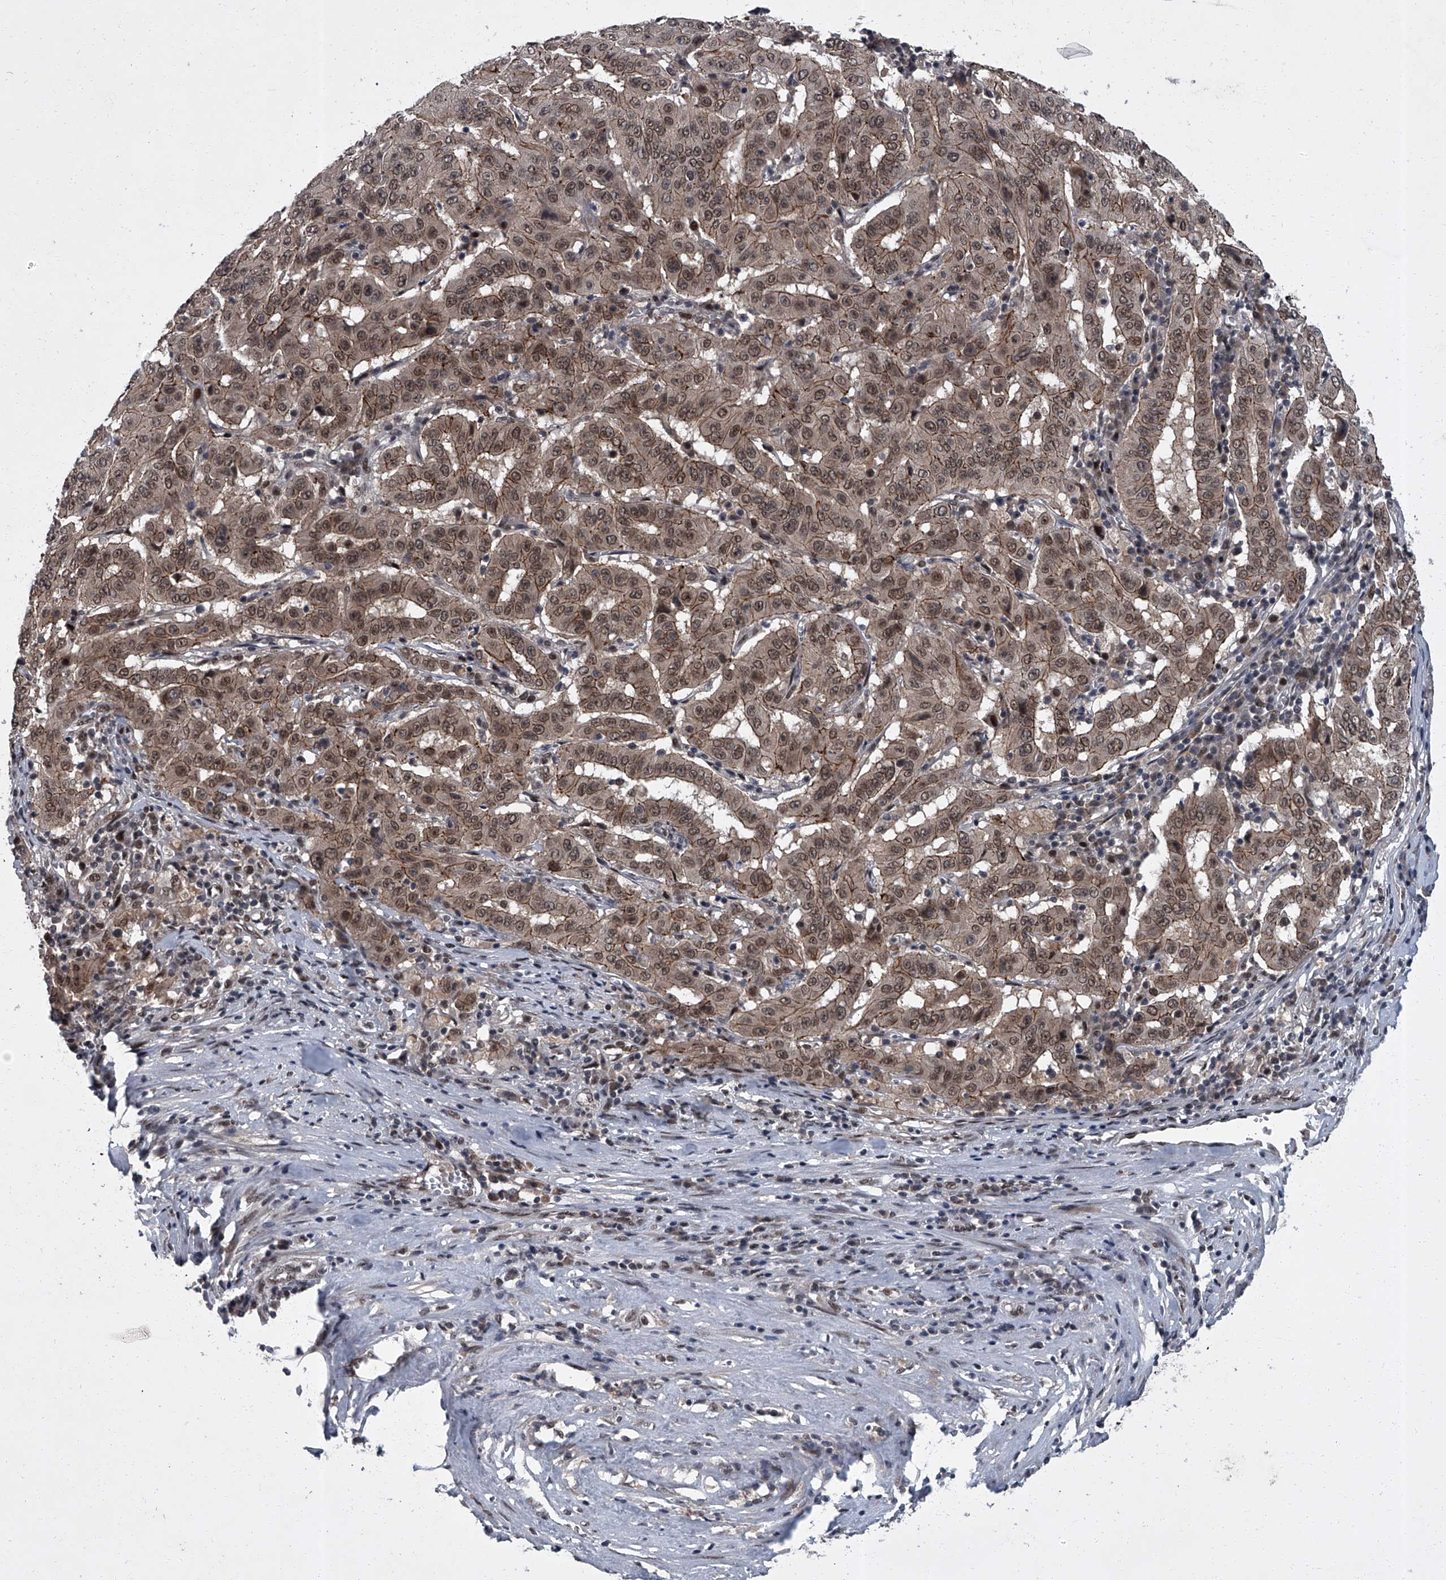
{"staining": {"intensity": "moderate", "quantity": ">75%", "location": "cytoplasmic/membranous,nuclear"}, "tissue": "pancreatic cancer", "cell_type": "Tumor cells", "image_type": "cancer", "snomed": [{"axis": "morphology", "description": "Adenocarcinoma, NOS"}, {"axis": "topography", "description": "Pancreas"}], "caption": "Pancreatic adenocarcinoma was stained to show a protein in brown. There is medium levels of moderate cytoplasmic/membranous and nuclear positivity in about >75% of tumor cells.", "gene": "ZNF518B", "patient": {"sex": "male", "age": 63}}